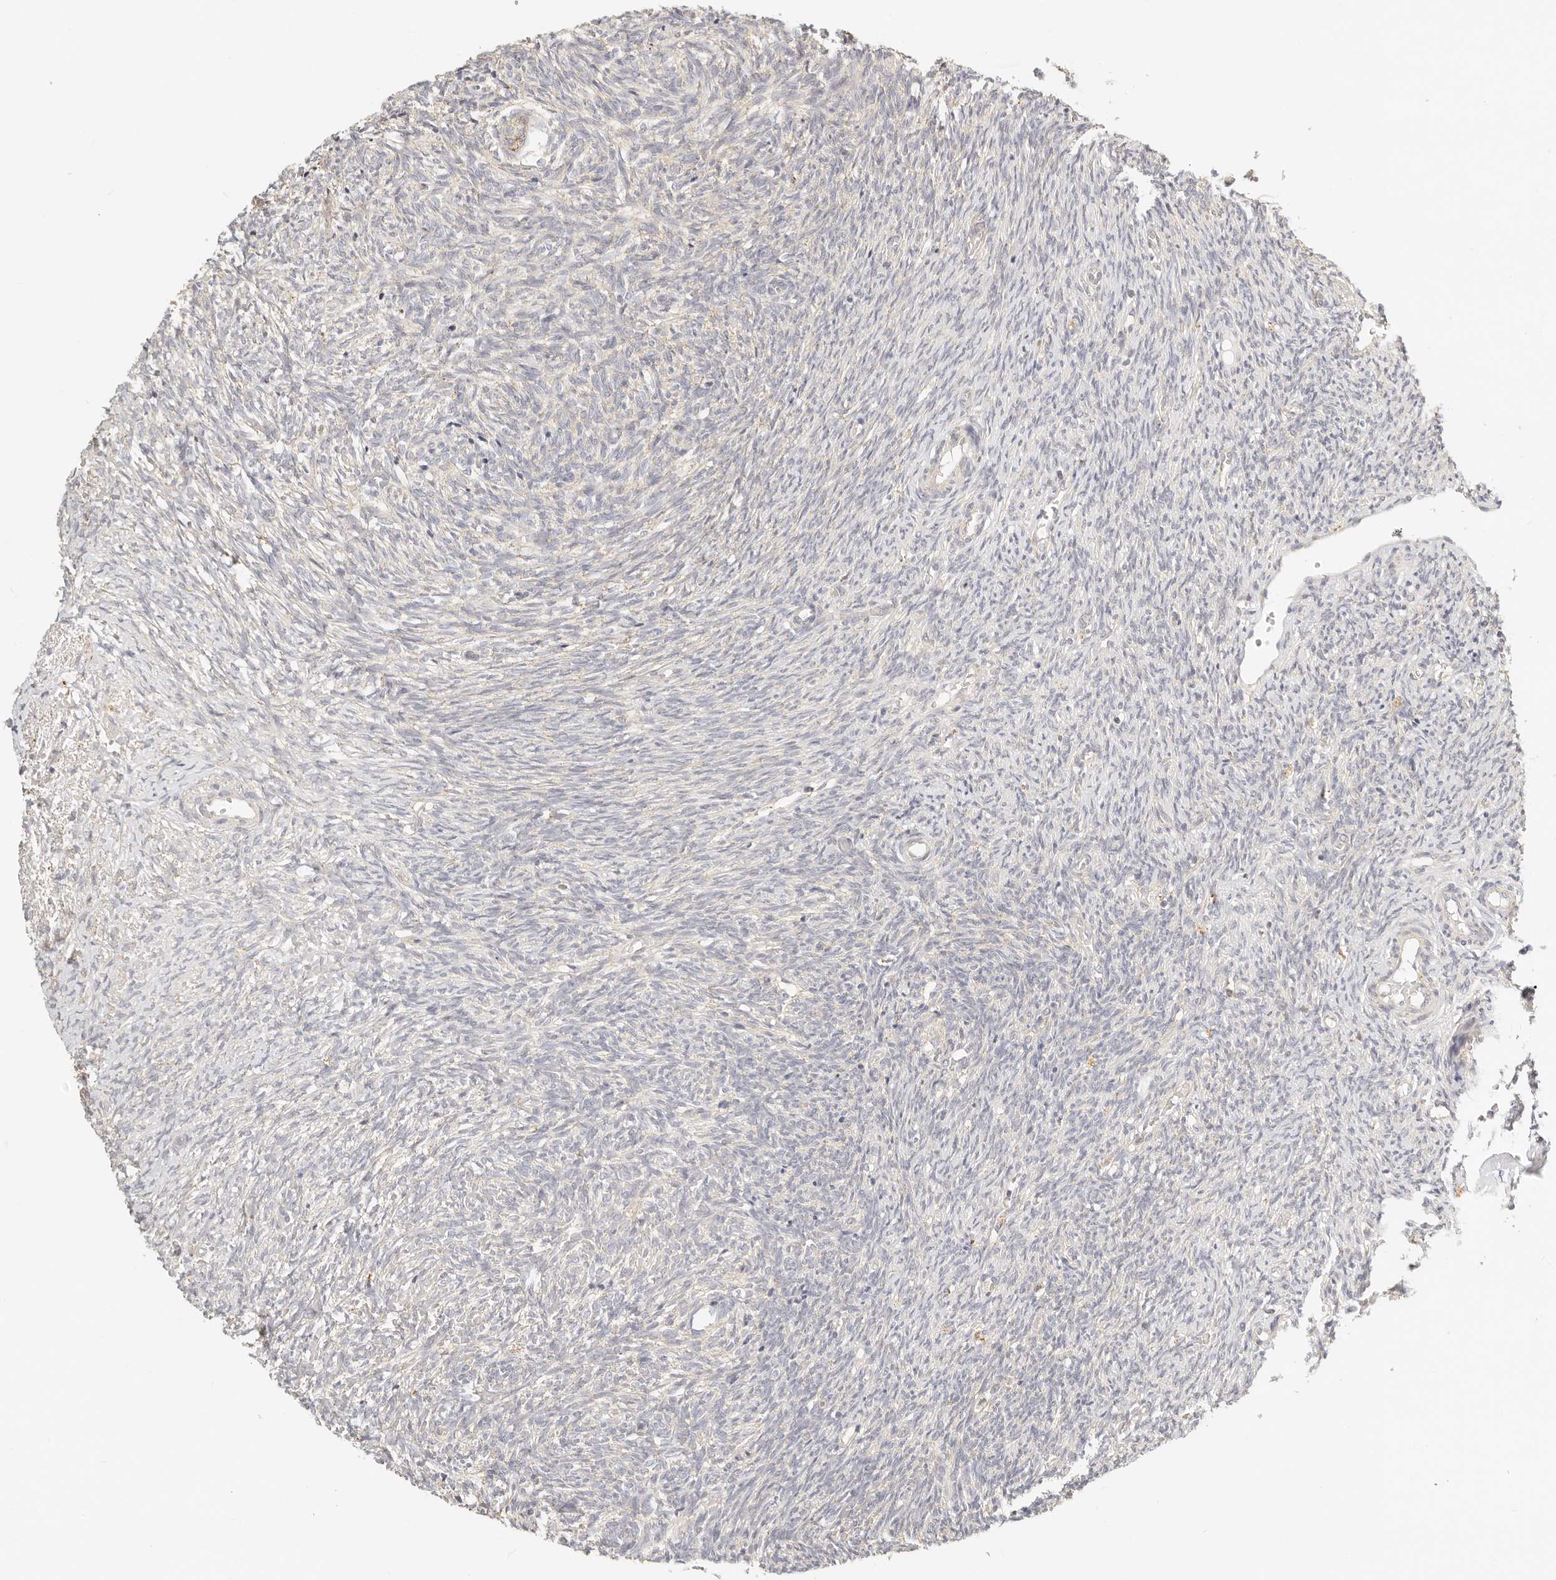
{"staining": {"intensity": "weak", "quantity": "<25%", "location": "cytoplasmic/membranous"}, "tissue": "ovary", "cell_type": "Ovarian stroma cells", "image_type": "normal", "snomed": [{"axis": "morphology", "description": "Normal tissue, NOS"}, {"axis": "topography", "description": "Ovary"}], "caption": "A high-resolution image shows immunohistochemistry (IHC) staining of normal ovary, which demonstrates no significant expression in ovarian stroma cells.", "gene": "CNMD", "patient": {"sex": "female", "age": 41}}